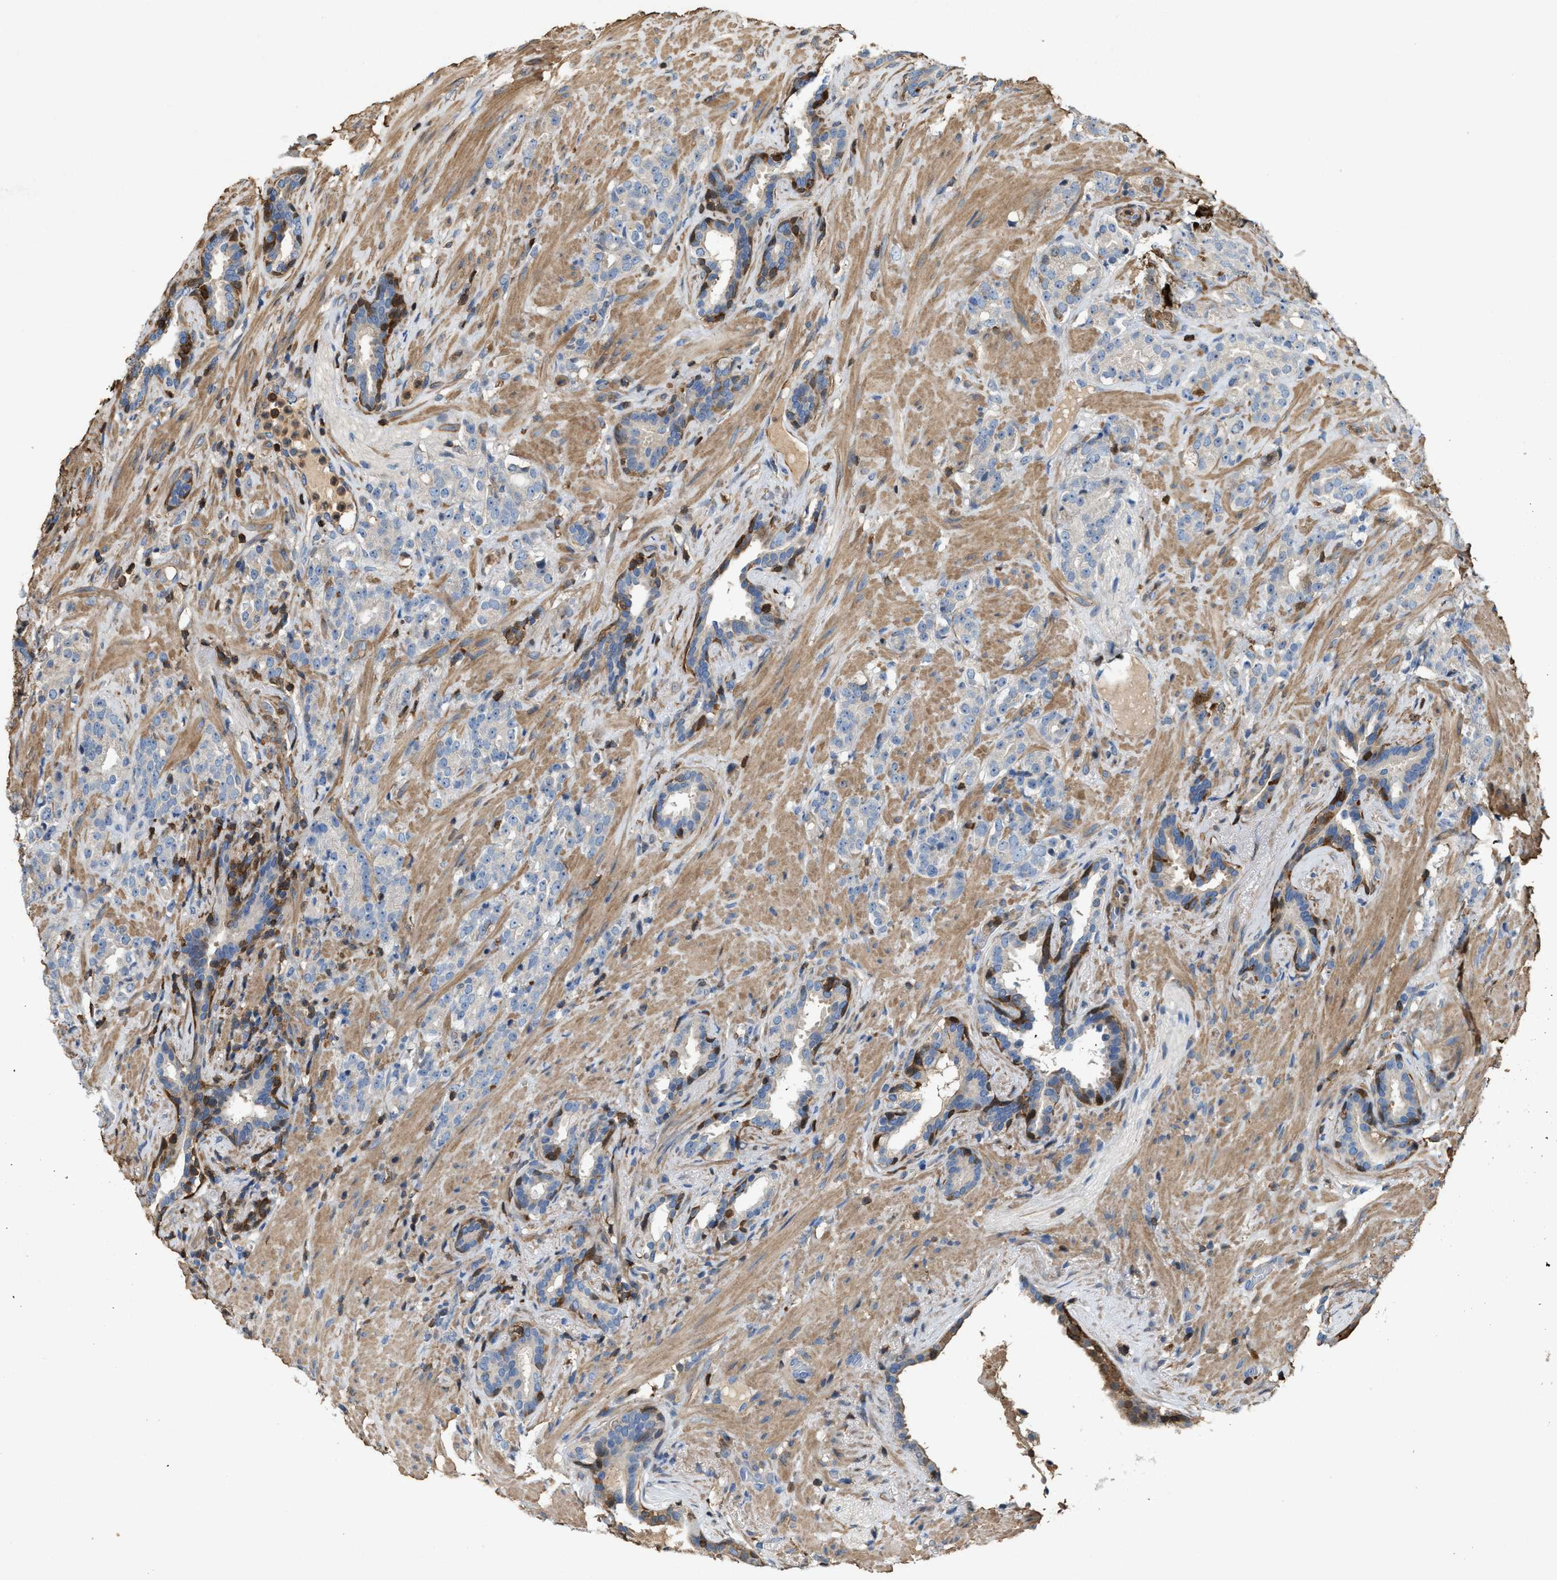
{"staining": {"intensity": "negative", "quantity": "none", "location": "none"}, "tissue": "prostate cancer", "cell_type": "Tumor cells", "image_type": "cancer", "snomed": [{"axis": "morphology", "description": "Adenocarcinoma, High grade"}, {"axis": "topography", "description": "Prostate"}], "caption": "Protein analysis of prostate cancer shows no significant expression in tumor cells.", "gene": "SERPINB5", "patient": {"sex": "male", "age": 71}}